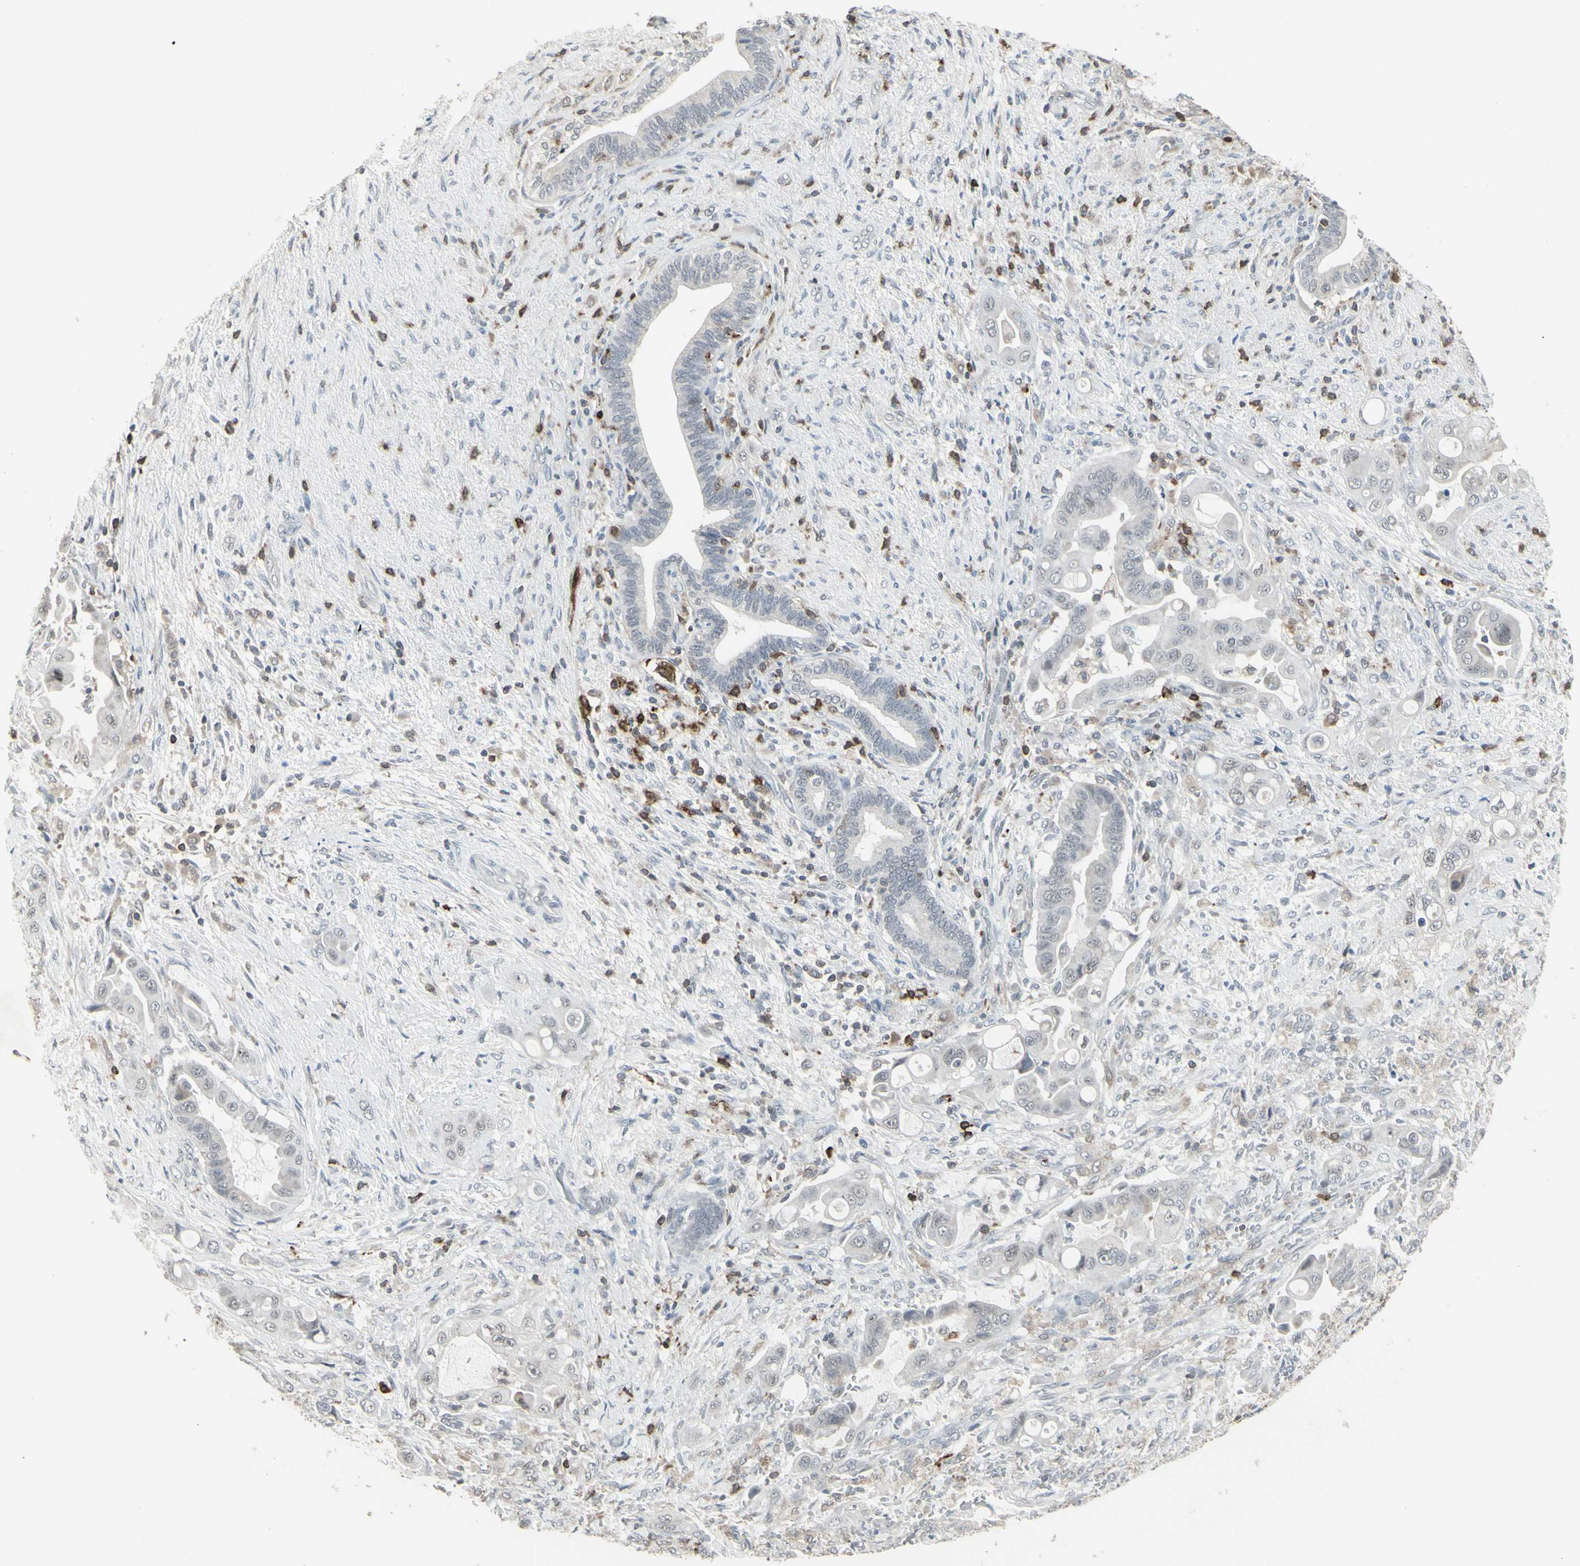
{"staining": {"intensity": "negative", "quantity": "none", "location": "none"}, "tissue": "liver cancer", "cell_type": "Tumor cells", "image_type": "cancer", "snomed": [{"axis": "morphology", "description": "Cholangiocarcinoma"}, {"axis": "topography", "description": "Liver"}], "caption": "Tumor cells are negative for protein expression in human liver cancer. Brightfield microscopy of IHC stained with DAB (3,3'-diaminobenzidine) (brown) and hematoxylin (blue), captured at high magnification.", "gene": "SAMSN1", "patient": {"sex": "female", "age": 61}}